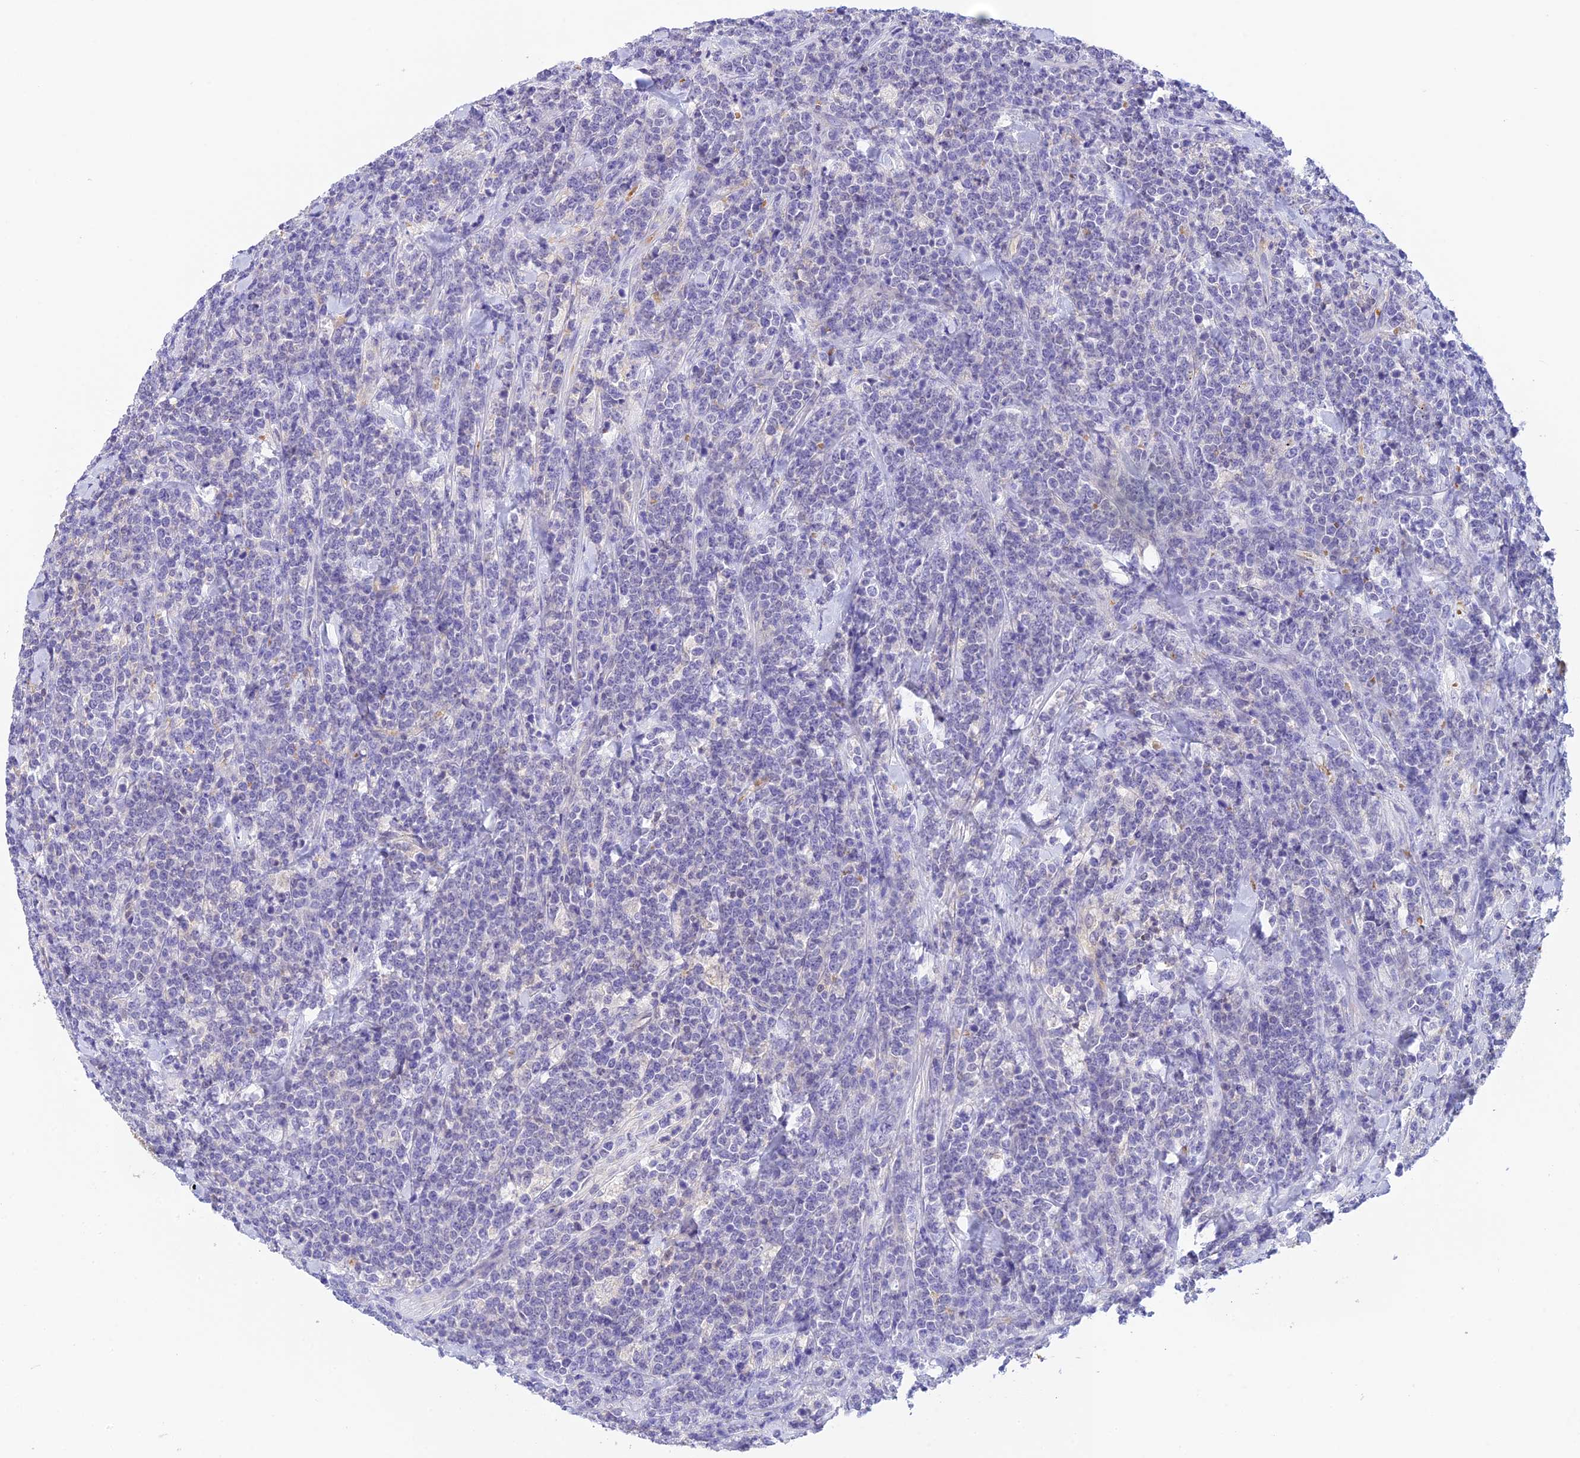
{"staining": {"intensity": "negative", "quantity": "none", "location": "none"}, "tissue": "lymphoma", "cell_type": "Tumor cells", "image_type": "cancer", "snomed": [{"axis": "morphology", "description": "Malignant lymphoma, non-Hodgkin's type, High grade"}, {"axis": "topography", "description": "Small intestine"}], "caption": "A micrograph of high-grade malignant lymphoma, non-Hodgkin's type stained for a protein demonstrates no brown staining in tumor cells.", "gene": "HDHD2", "patient": {"sex": "male", "age": 8}}